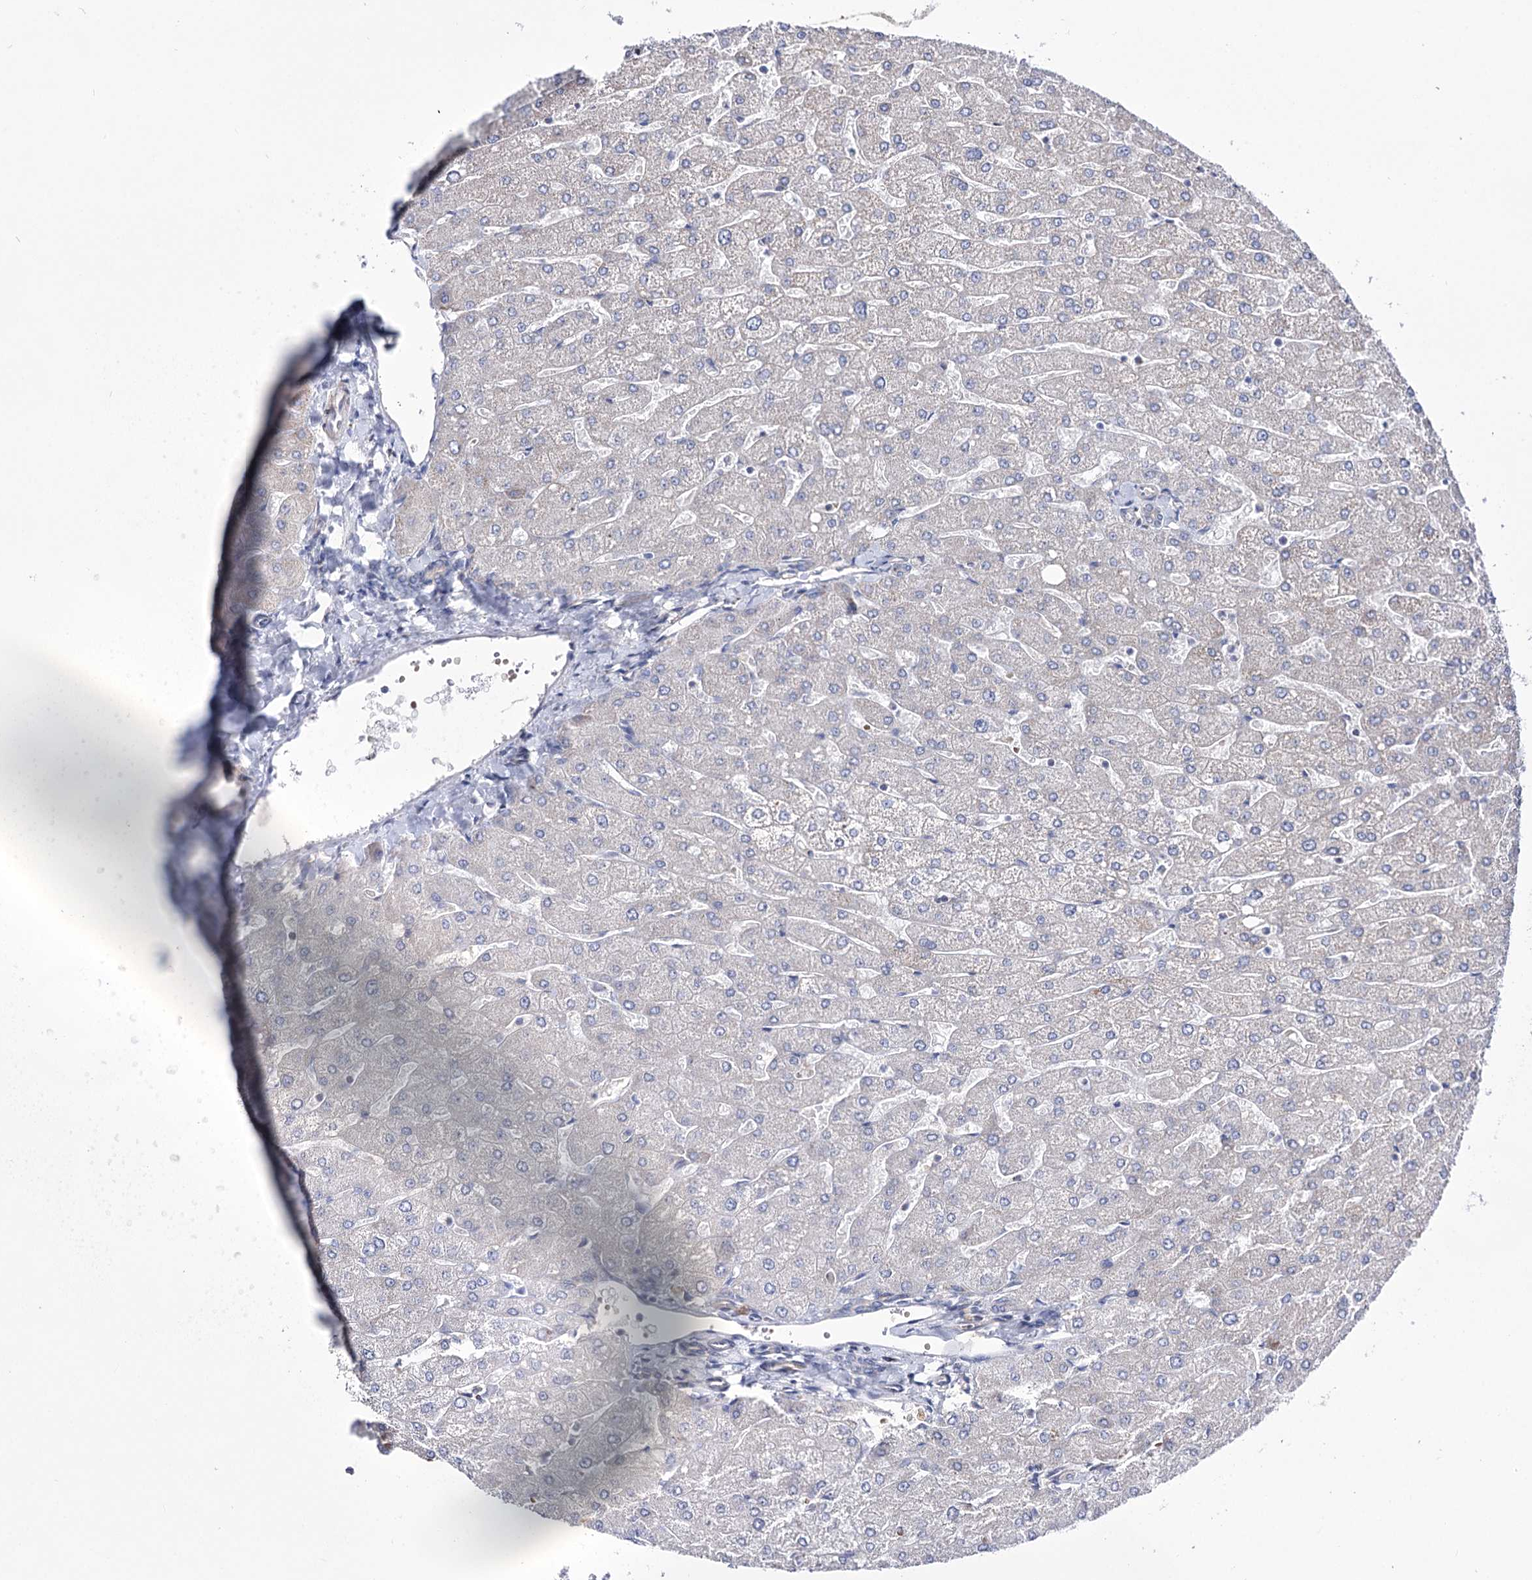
{"staining": {"intensity": "negative", "quantity": "none", "location": "none"}, "tissue": "liver", "cell_type": "Cholangiocytes", "image_type": "normal", "snomed": [{"axis": "morphology", "description": "Normal tissue, NOS"}, {"axis": "topography", "description": "Liver"}], "caption": "Liver was stained to show a protein in brown. There is no significant expression in cholangiocytes. (DAB immunohistochemistry, high magnification).", "gene": "OSBPL5", "patient": {"sex": "male", "age": 55}}